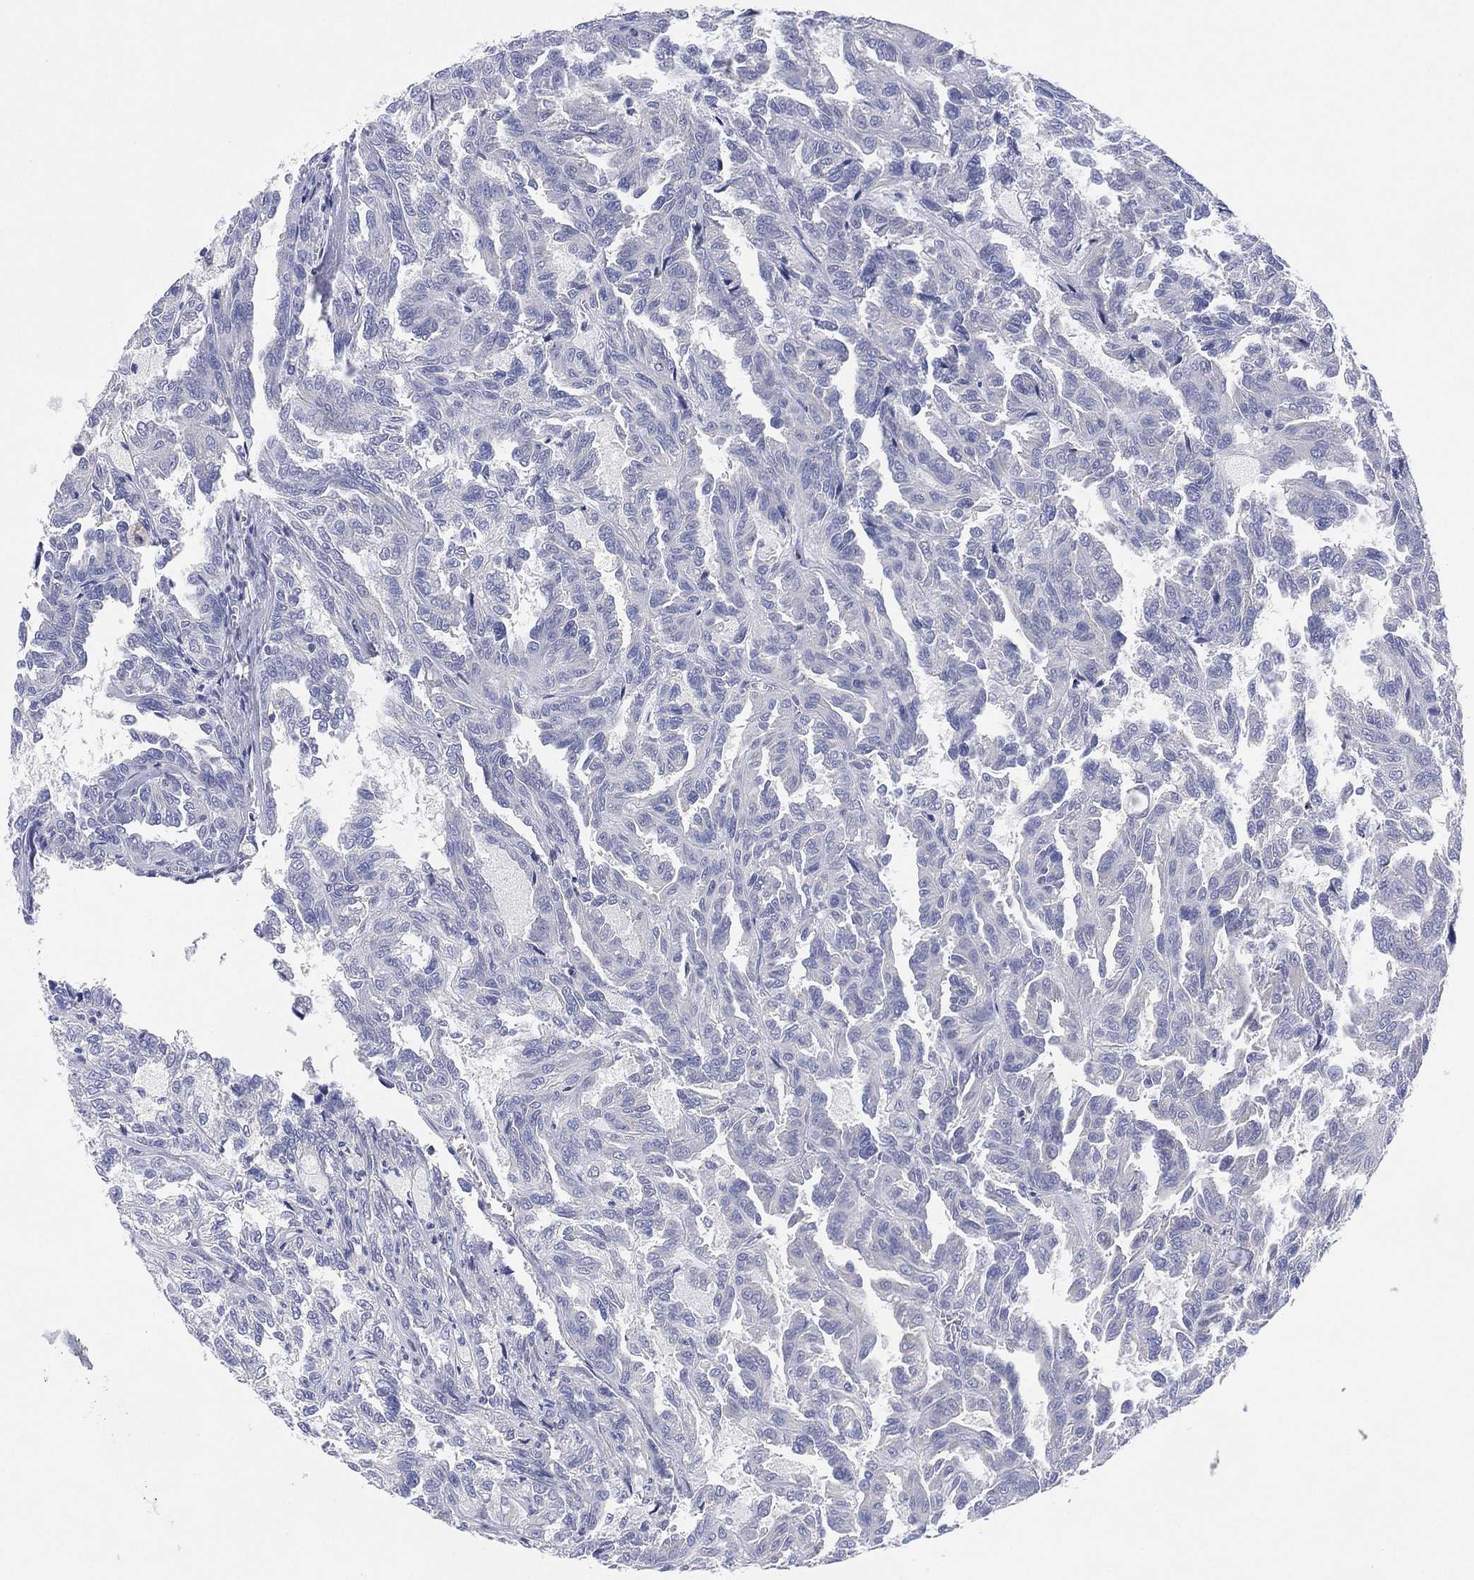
{"staining": {"intensity": "negative", "quantity": "none", "location": "none"}, "tissue": "renal cancer", "cell_type": "Tumor cells", "image_type": "cancer", "snomed": [{"axis": "morphology", "description": "Adenocarcinoma, NOS"}, {"axis": "topography", "description": "Kidney"}], "caption": "There is no significant positivity in tumor cells of renal cancer (adenocarcinoma).", "gene": "CHRNA3", "patient": {"sex": "male", "age": 79}}